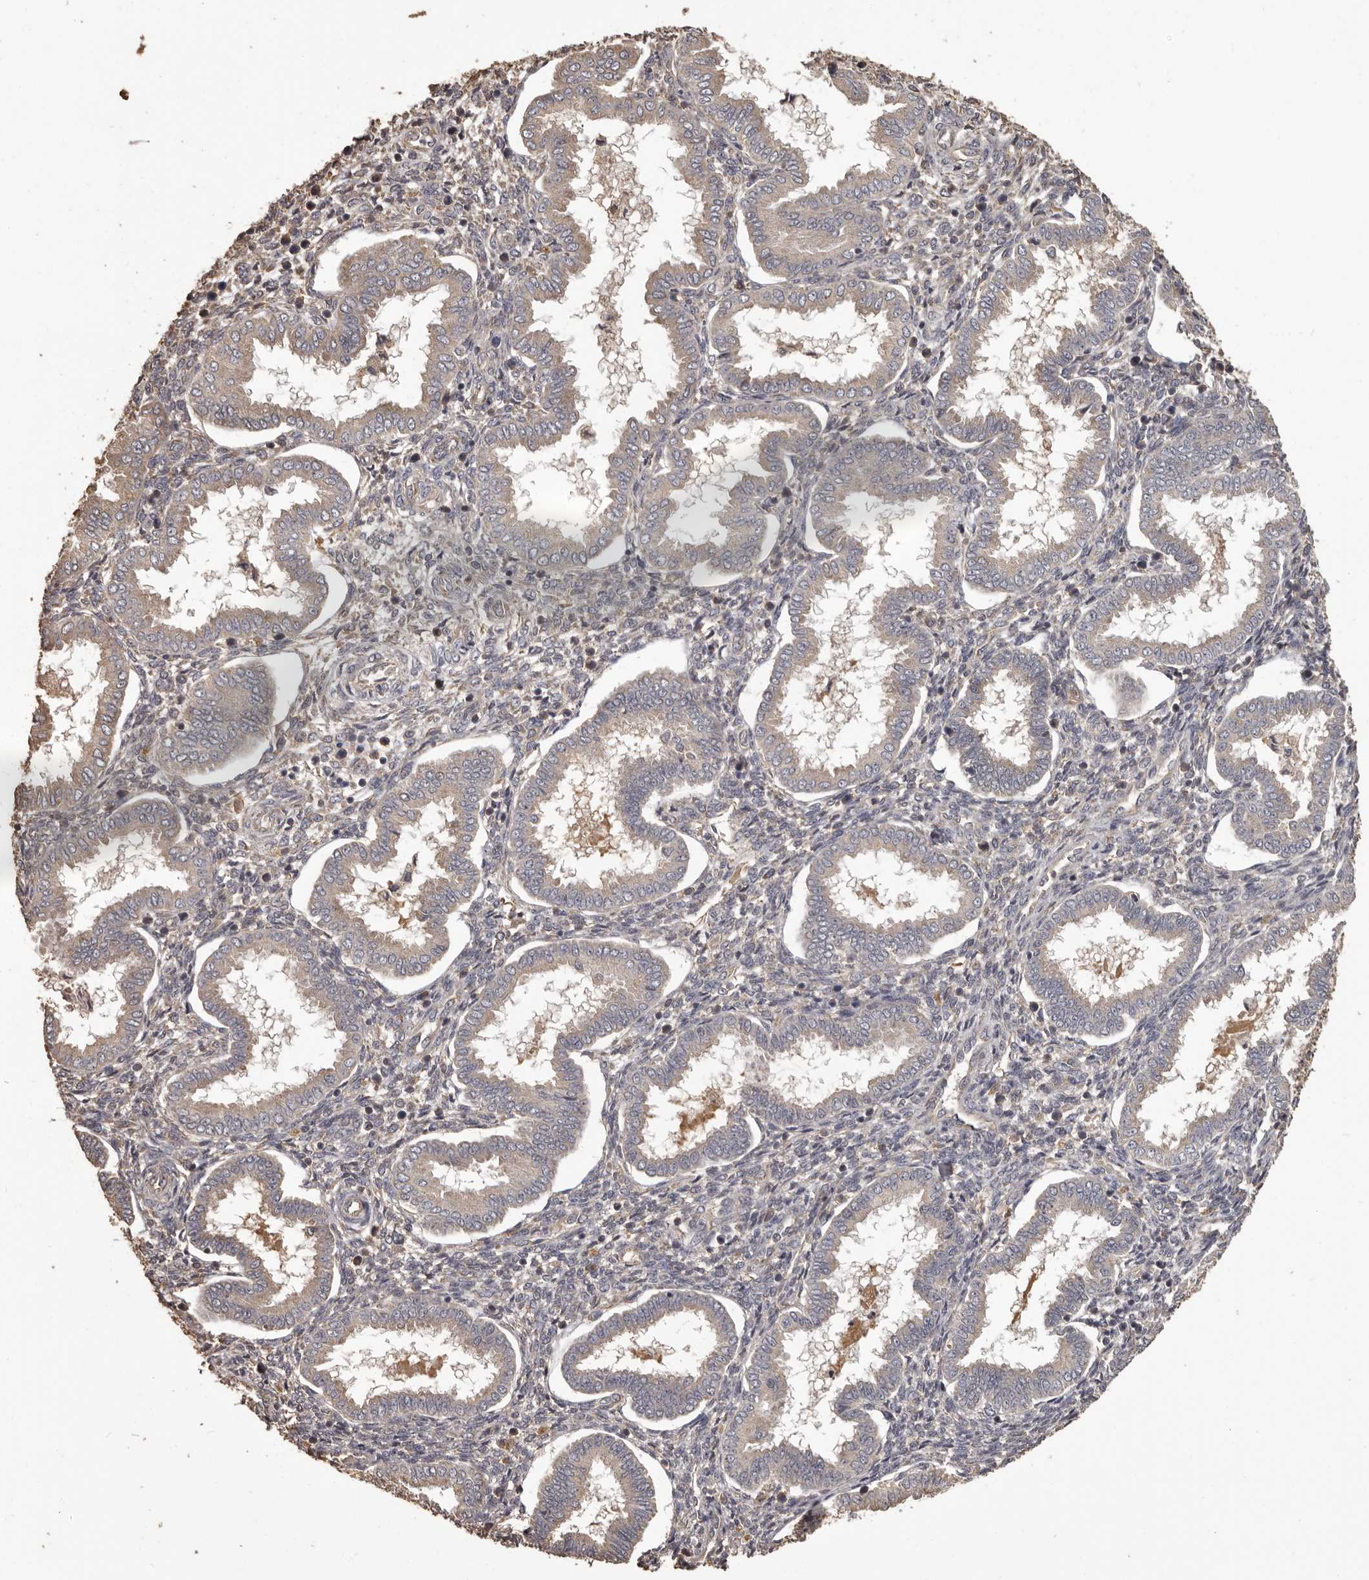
{"staining": {"intensity": "negative", "quantity": "none", "location": "none"}, "tissue": "endometrium", "cell_type": "Cells in endometrial stroma", "image_type": "normal", "snomed": [{"axis": "morphology", "description": "Normal tissue, NOS"}, {"axis": "topography", "description": "Endometrium"}], "caption": "Immunohistochemical staining of benign endometrium displays no significant expression in cells in endometrial stroma.", "gene": "MGAT5", "patient": {"sex": "female", "age": 24}}